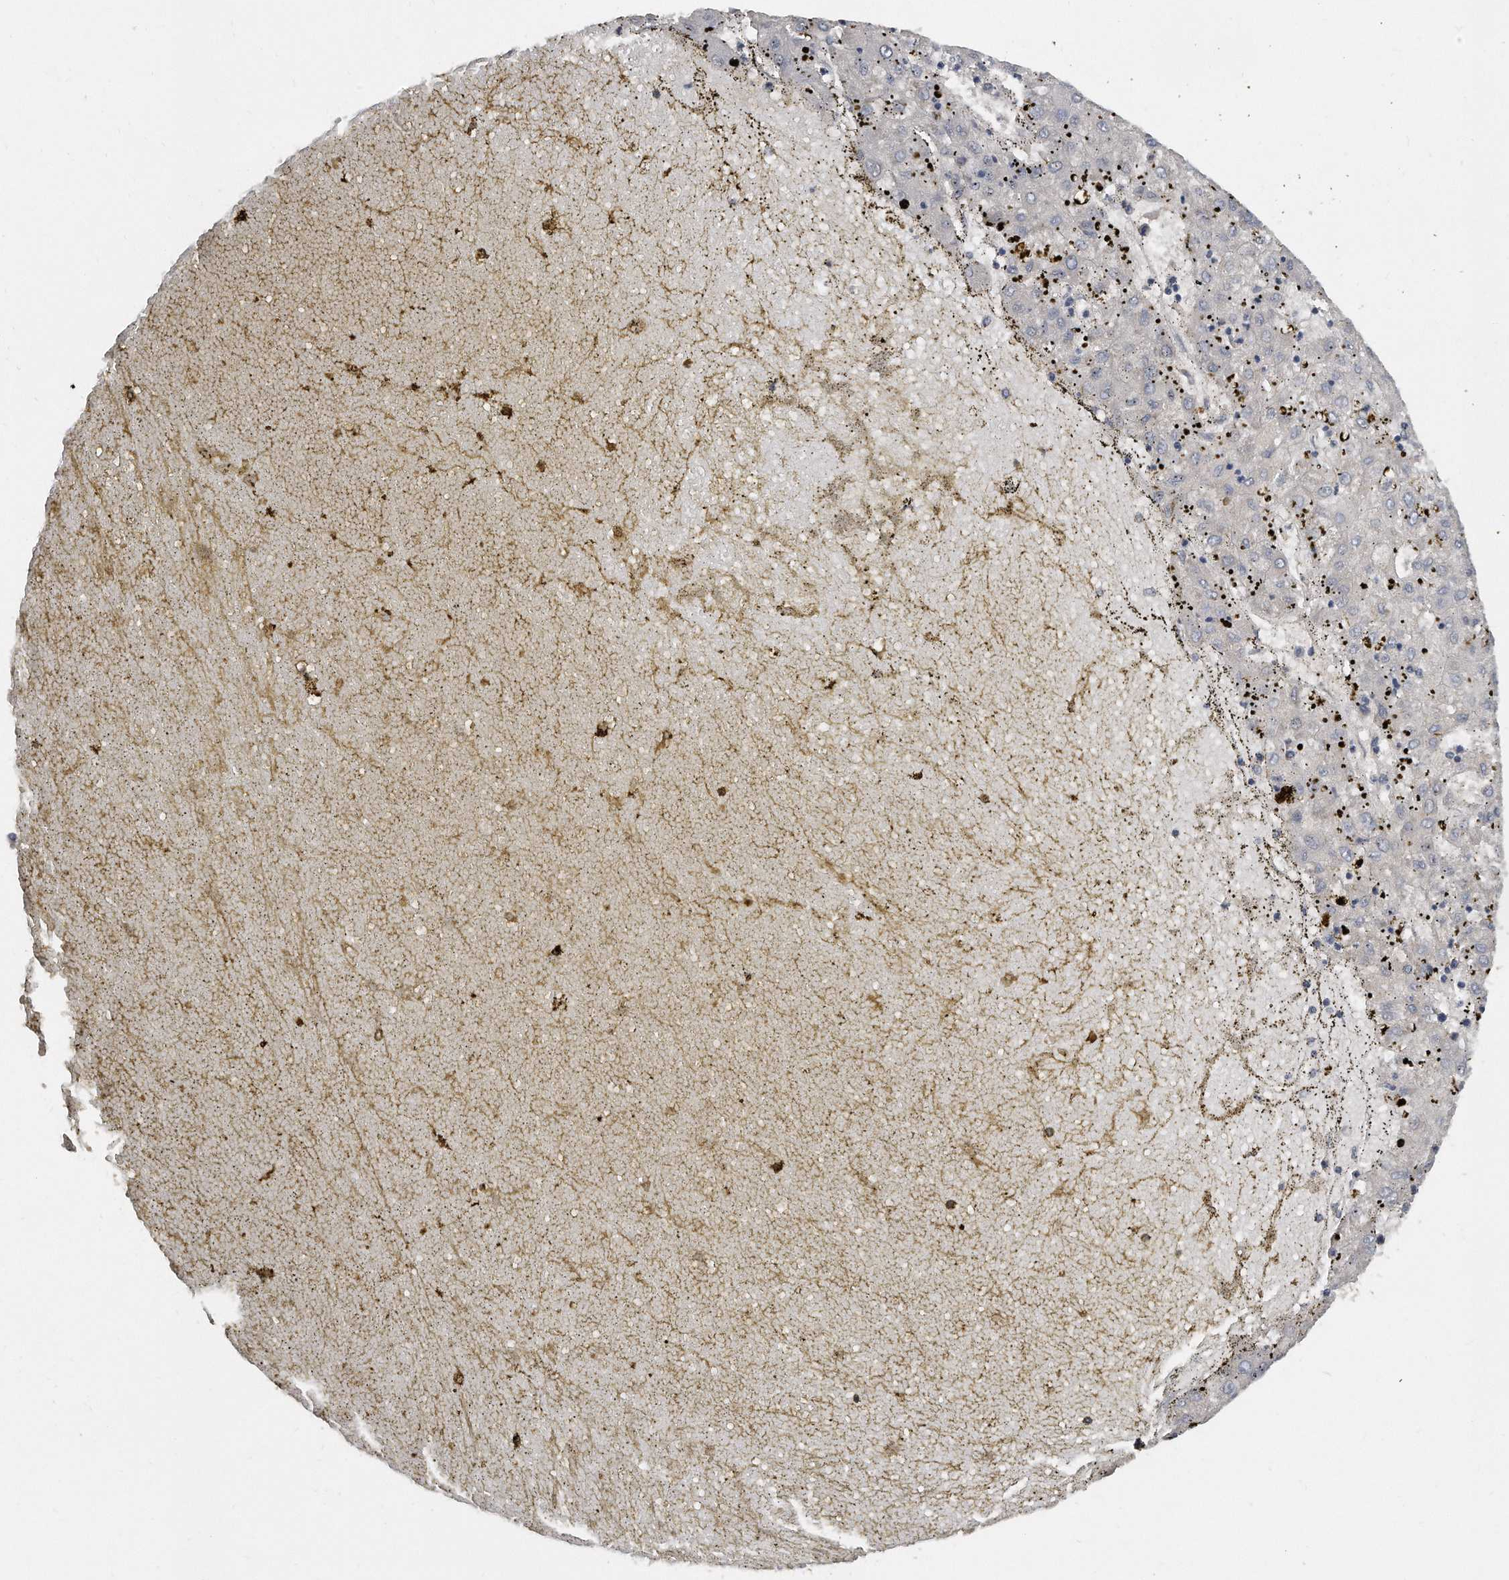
{"staining": {"intensity": "negative", "quantity": "none", "location": "none"}, "tissue": "liver cancer", "cell_type": "Tumor cells", "image_type": "cancer", "snomed": [{"axis": "morphology", "description": "Carcinoma, Hepatocellular, NOS"}, {"axis": "topography", "description": "Liver"}], "caption": "The immunohistochemistry image has no significant expression in tumor cells of liver cancer (hepatocellular carcinoma) tissue. The staining is performed using DAB brown chromogen with nuclei counter-stained in using hematoxylin.", "gene": "PLEKHA6", "patient": {"sex": "male", "age": 72}}